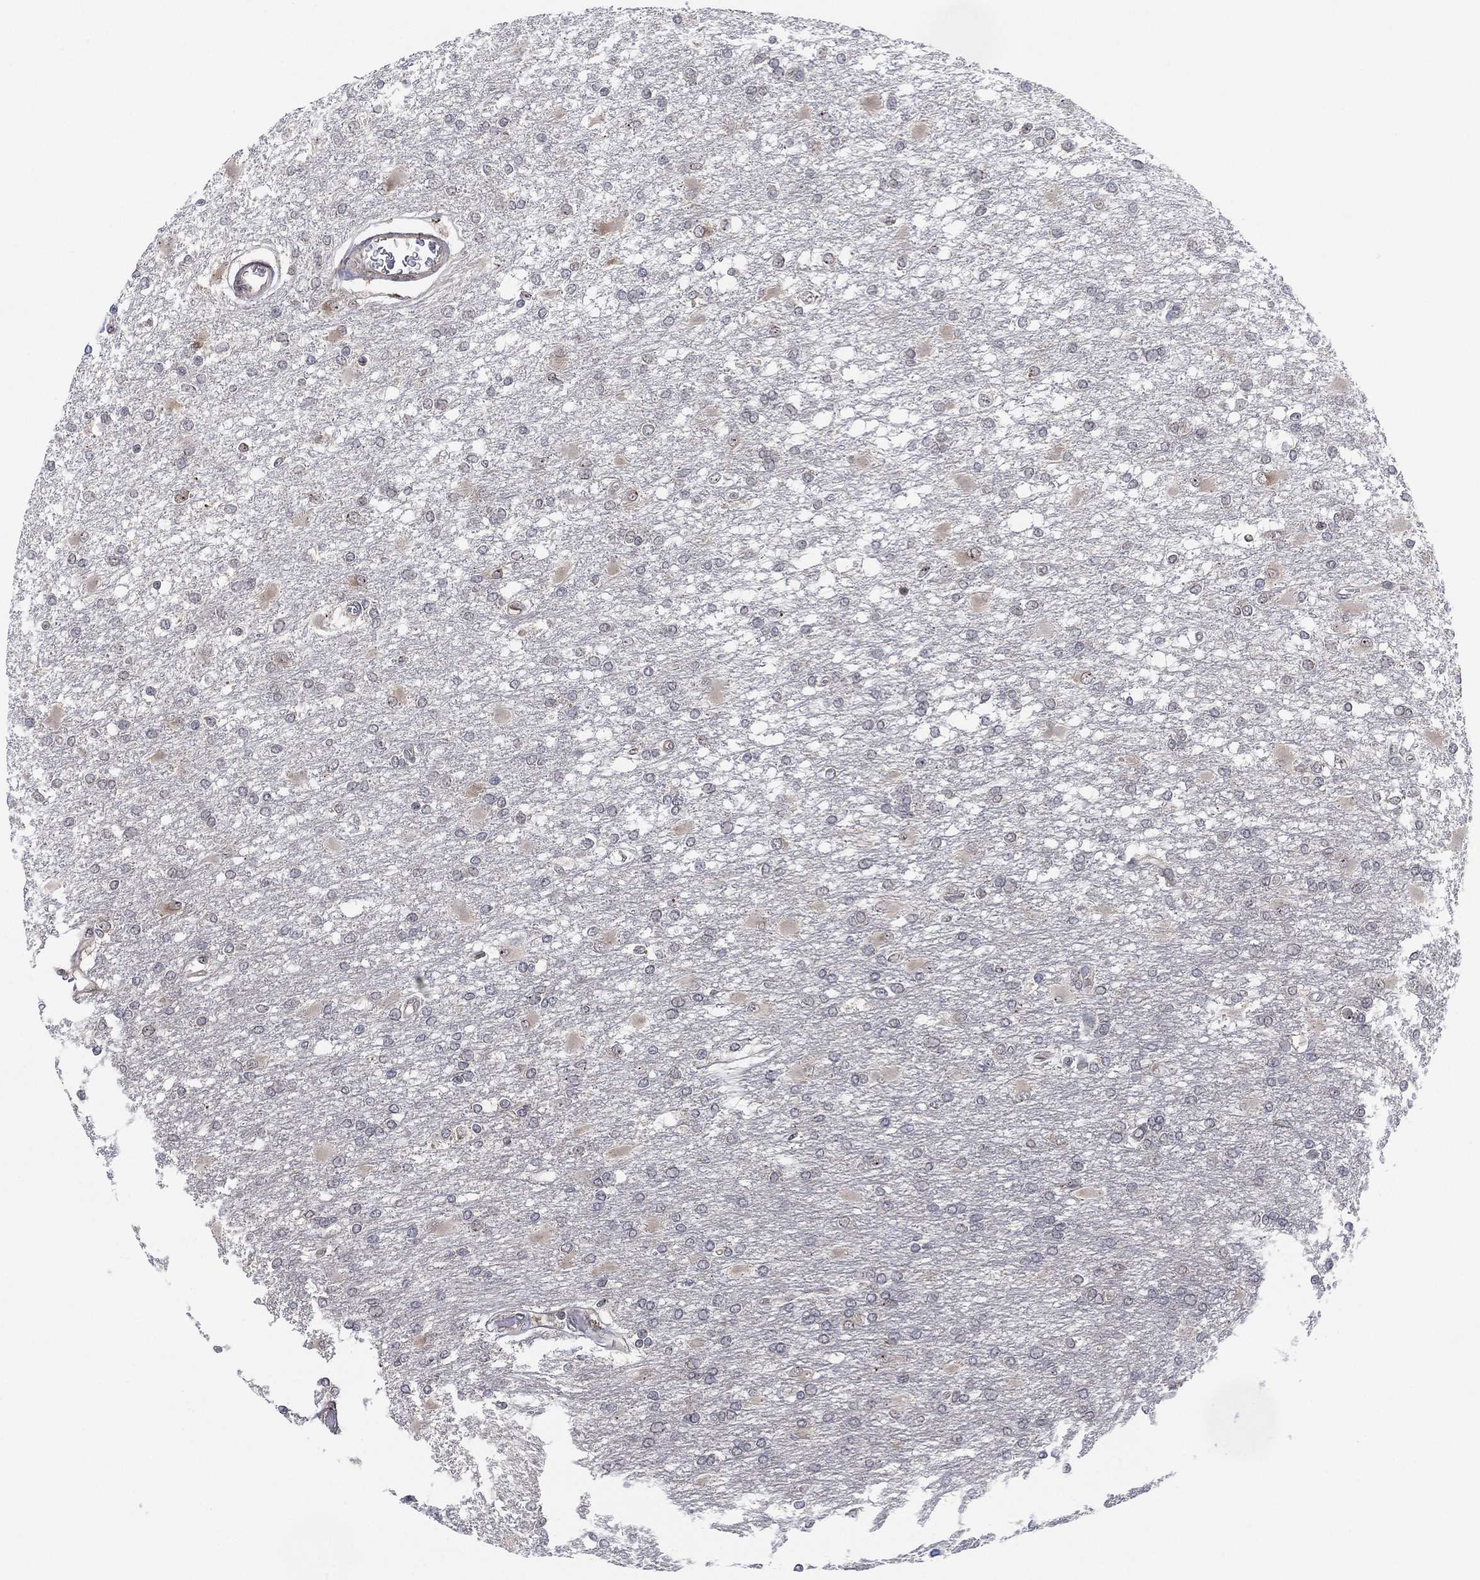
{"staining": {"intensity": "negative", "quantity": "none", "location": "none"}, "tissue": "glioma", "cell_type": "Tumor cells", "image_type": "cancer", "snomed": [{"axis": "morphology", "description": "Glioma, malignant, High grade"}, {"axis": "topography", "description": "Cerebral cortex"}], "caption": "An immunohistochemistry photomicrograph of malignant glioma (high-grade) is shown. There is no staining in tumor cells of malignant glioma (high-grade).", "gene": "TMCO1", "patient": {"sex": "male", "age": 79}}